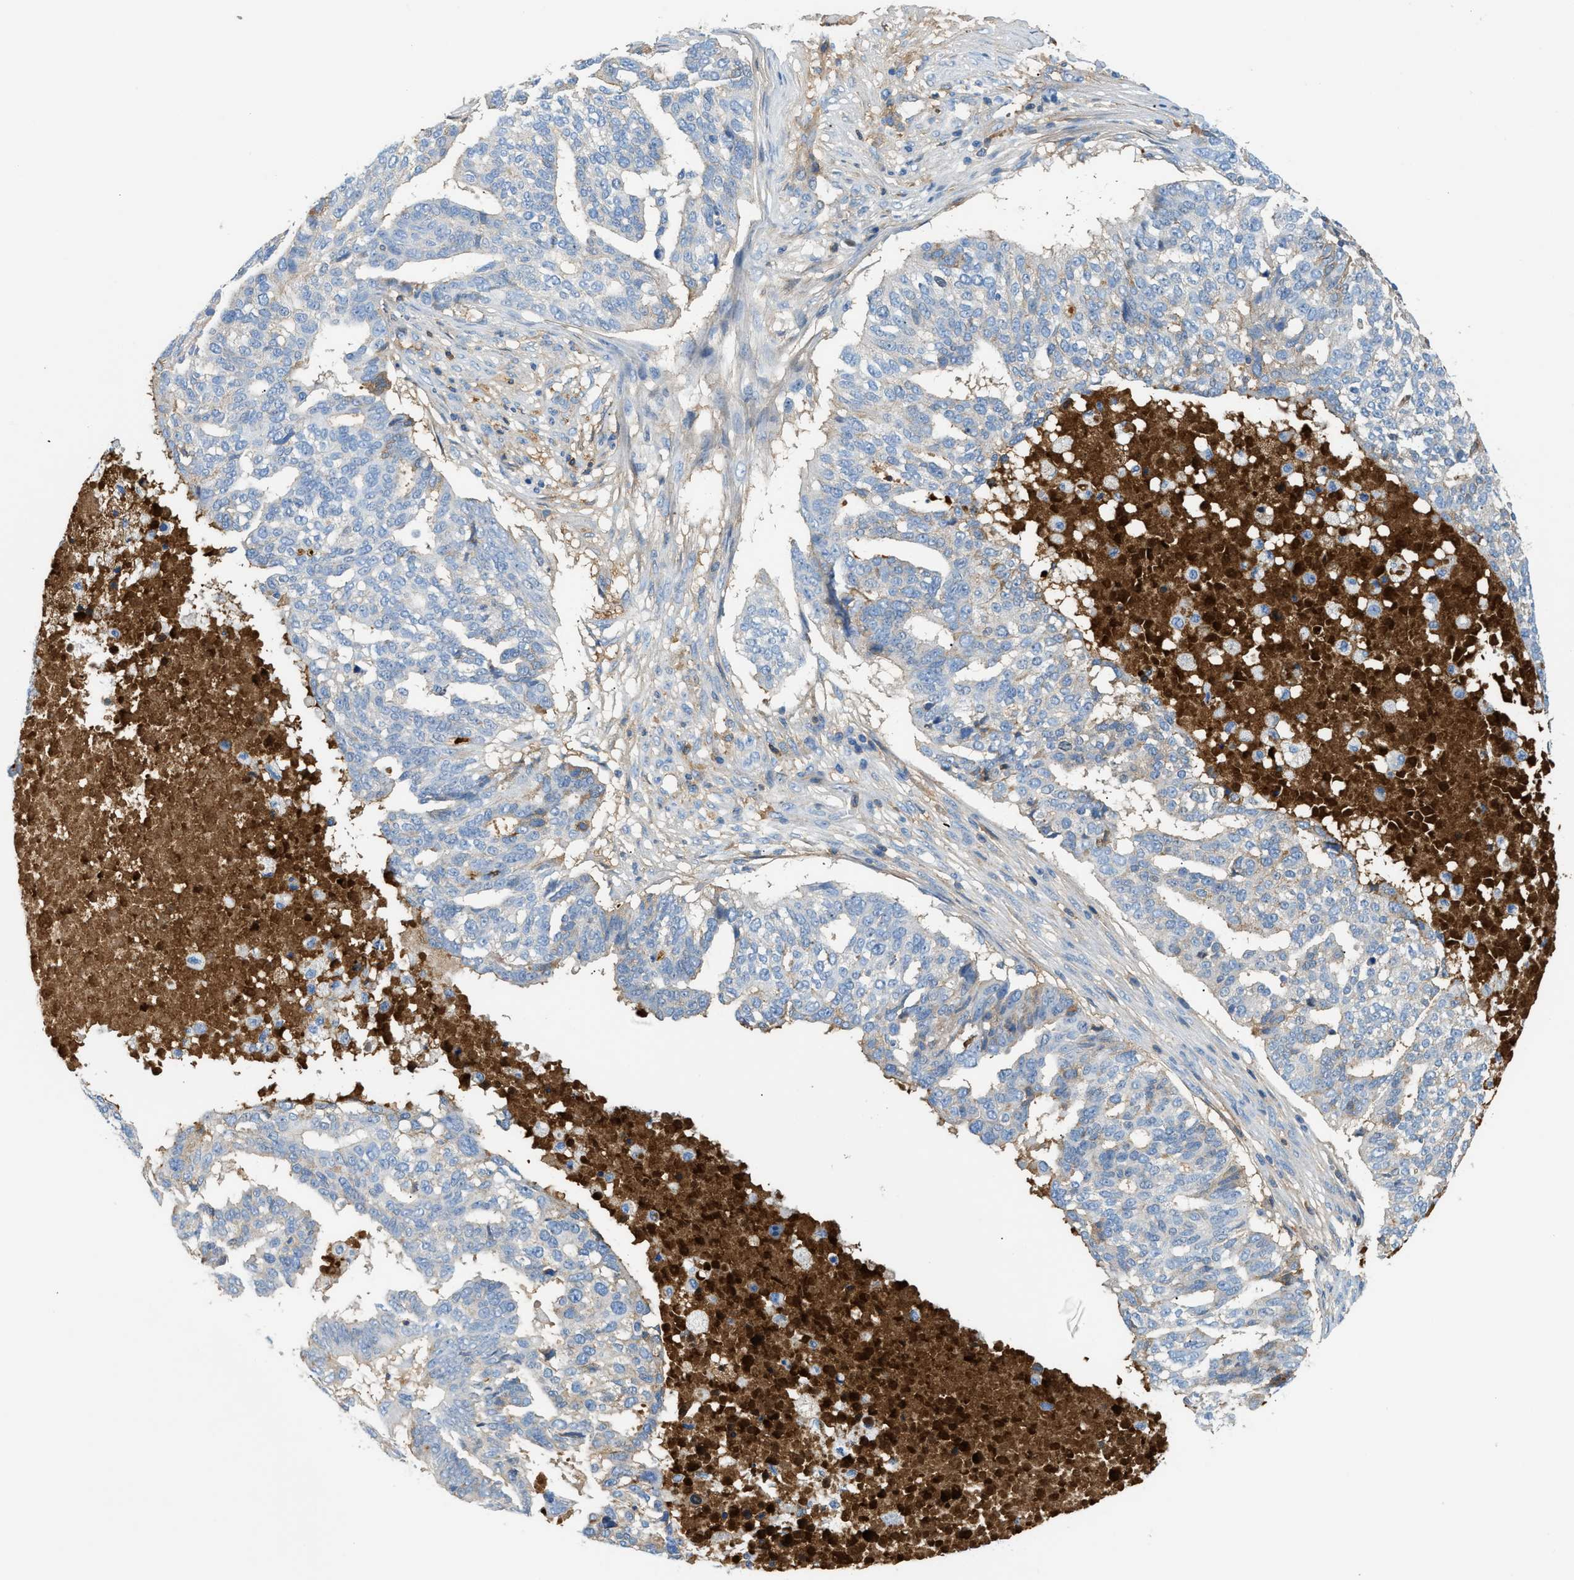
{"staining": {"intensity": "negative", "quantity": "none", "location": "none"}, "tissue": "ovarian cancer", "cell_type": "Tumor cells", "image_type": "cancer", "snomed": [{"axis": "morphology", "description": "Cystadenocarcinoma, serous, NOS"}, {"axis": "topography", "description": "Ovary"}], "caption": "Photomicrograph shows no significant protein positivity in tumor cells of serous cystadenocarcinoma (ovarian).", "gene": "CFI", "patient": {"sex": "female", "age": 59}}